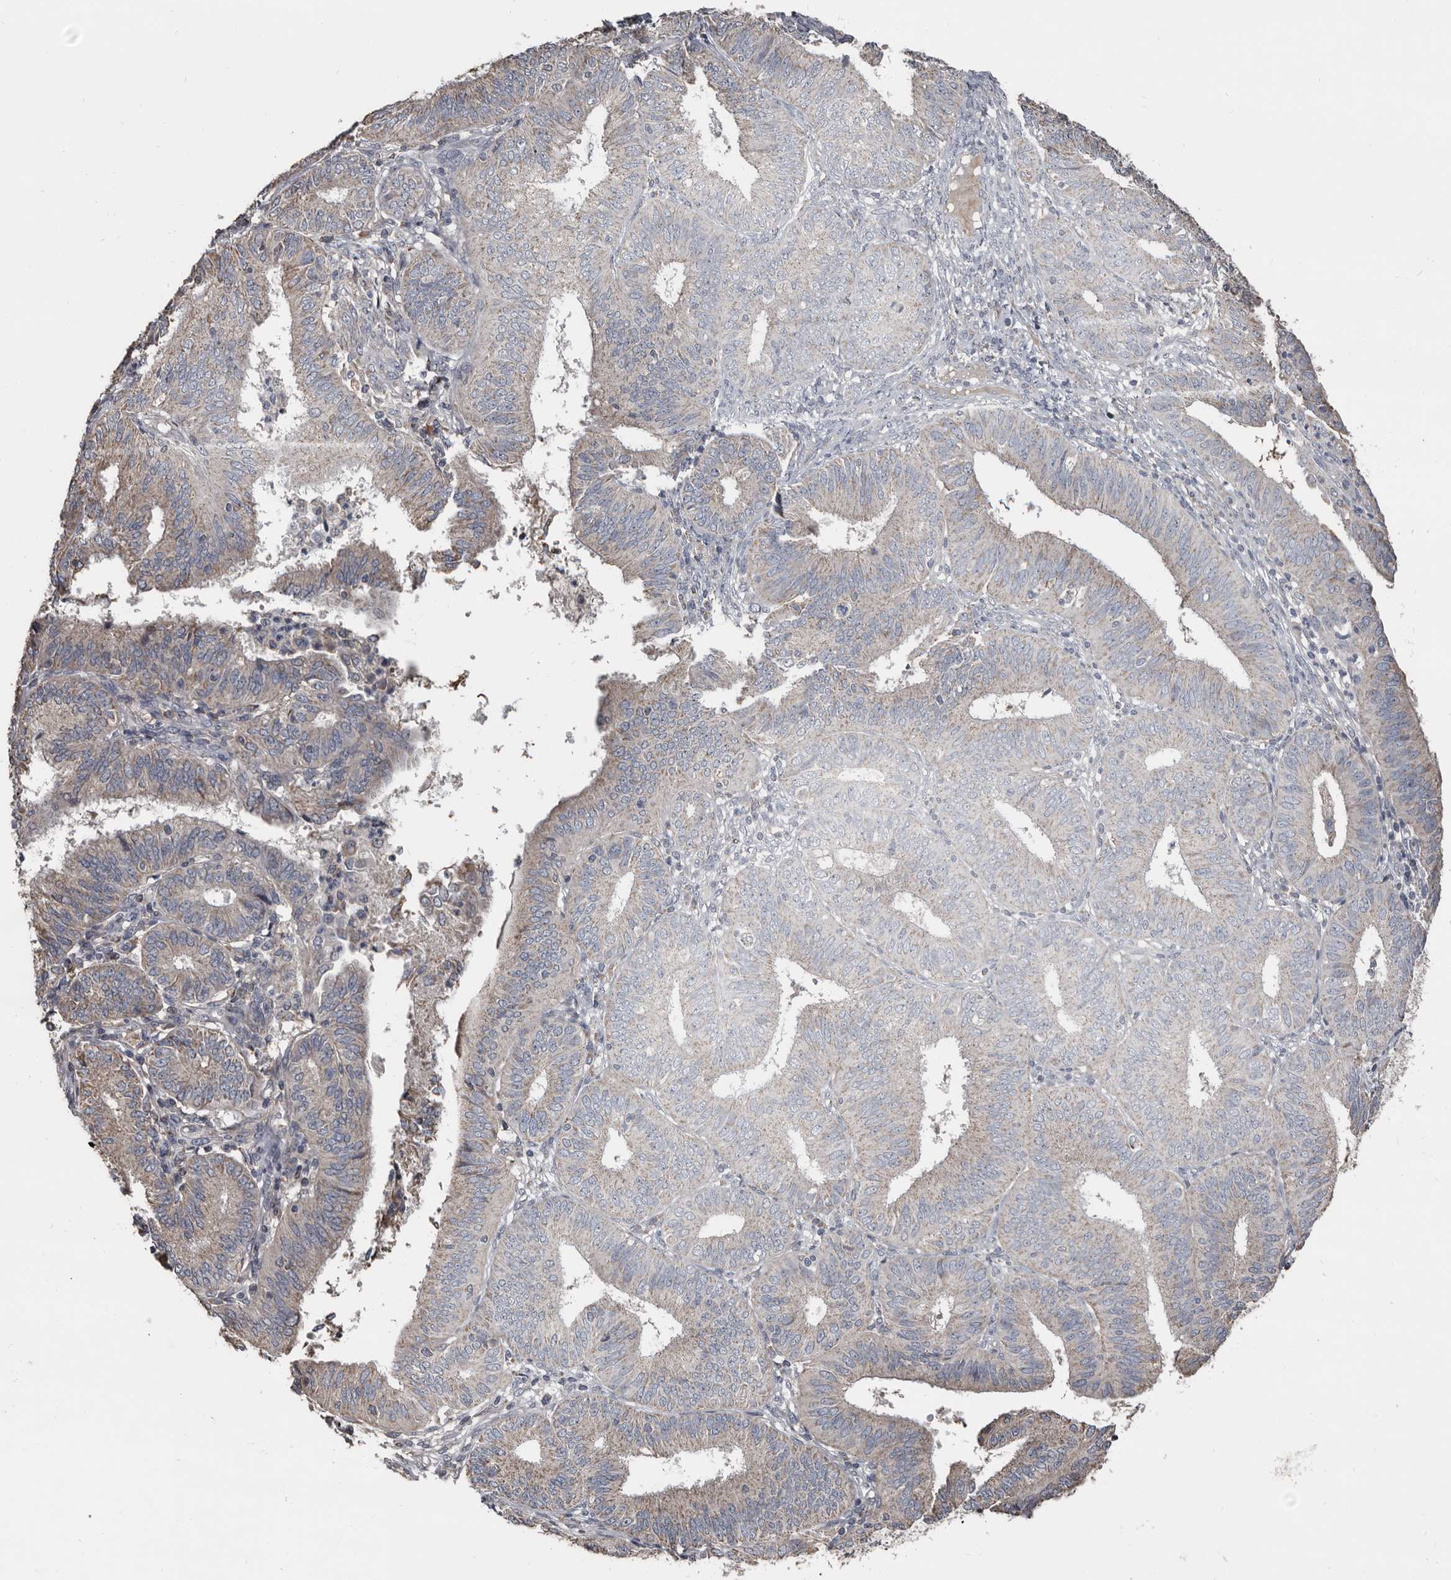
{"staining": {"intensity": "weak", "quantity": "<25%", "location": "cytoplasmic/membranous"}, "tissue": "endometrial cancer", "cell_type": "Tumor cells", "image_type": "cancer", "snomed": [{"axis": "morphology", "description": "Adenocarcinoma, NOS"}, {"axis": "topography", "description": "Endometrium"}], "caption": "A photomicrograph of endometrial cancer stained for a protein displays no brown staining in tumor cells.", "gene": "GREB1", "patient": {"sex": "female", "age": 51}}